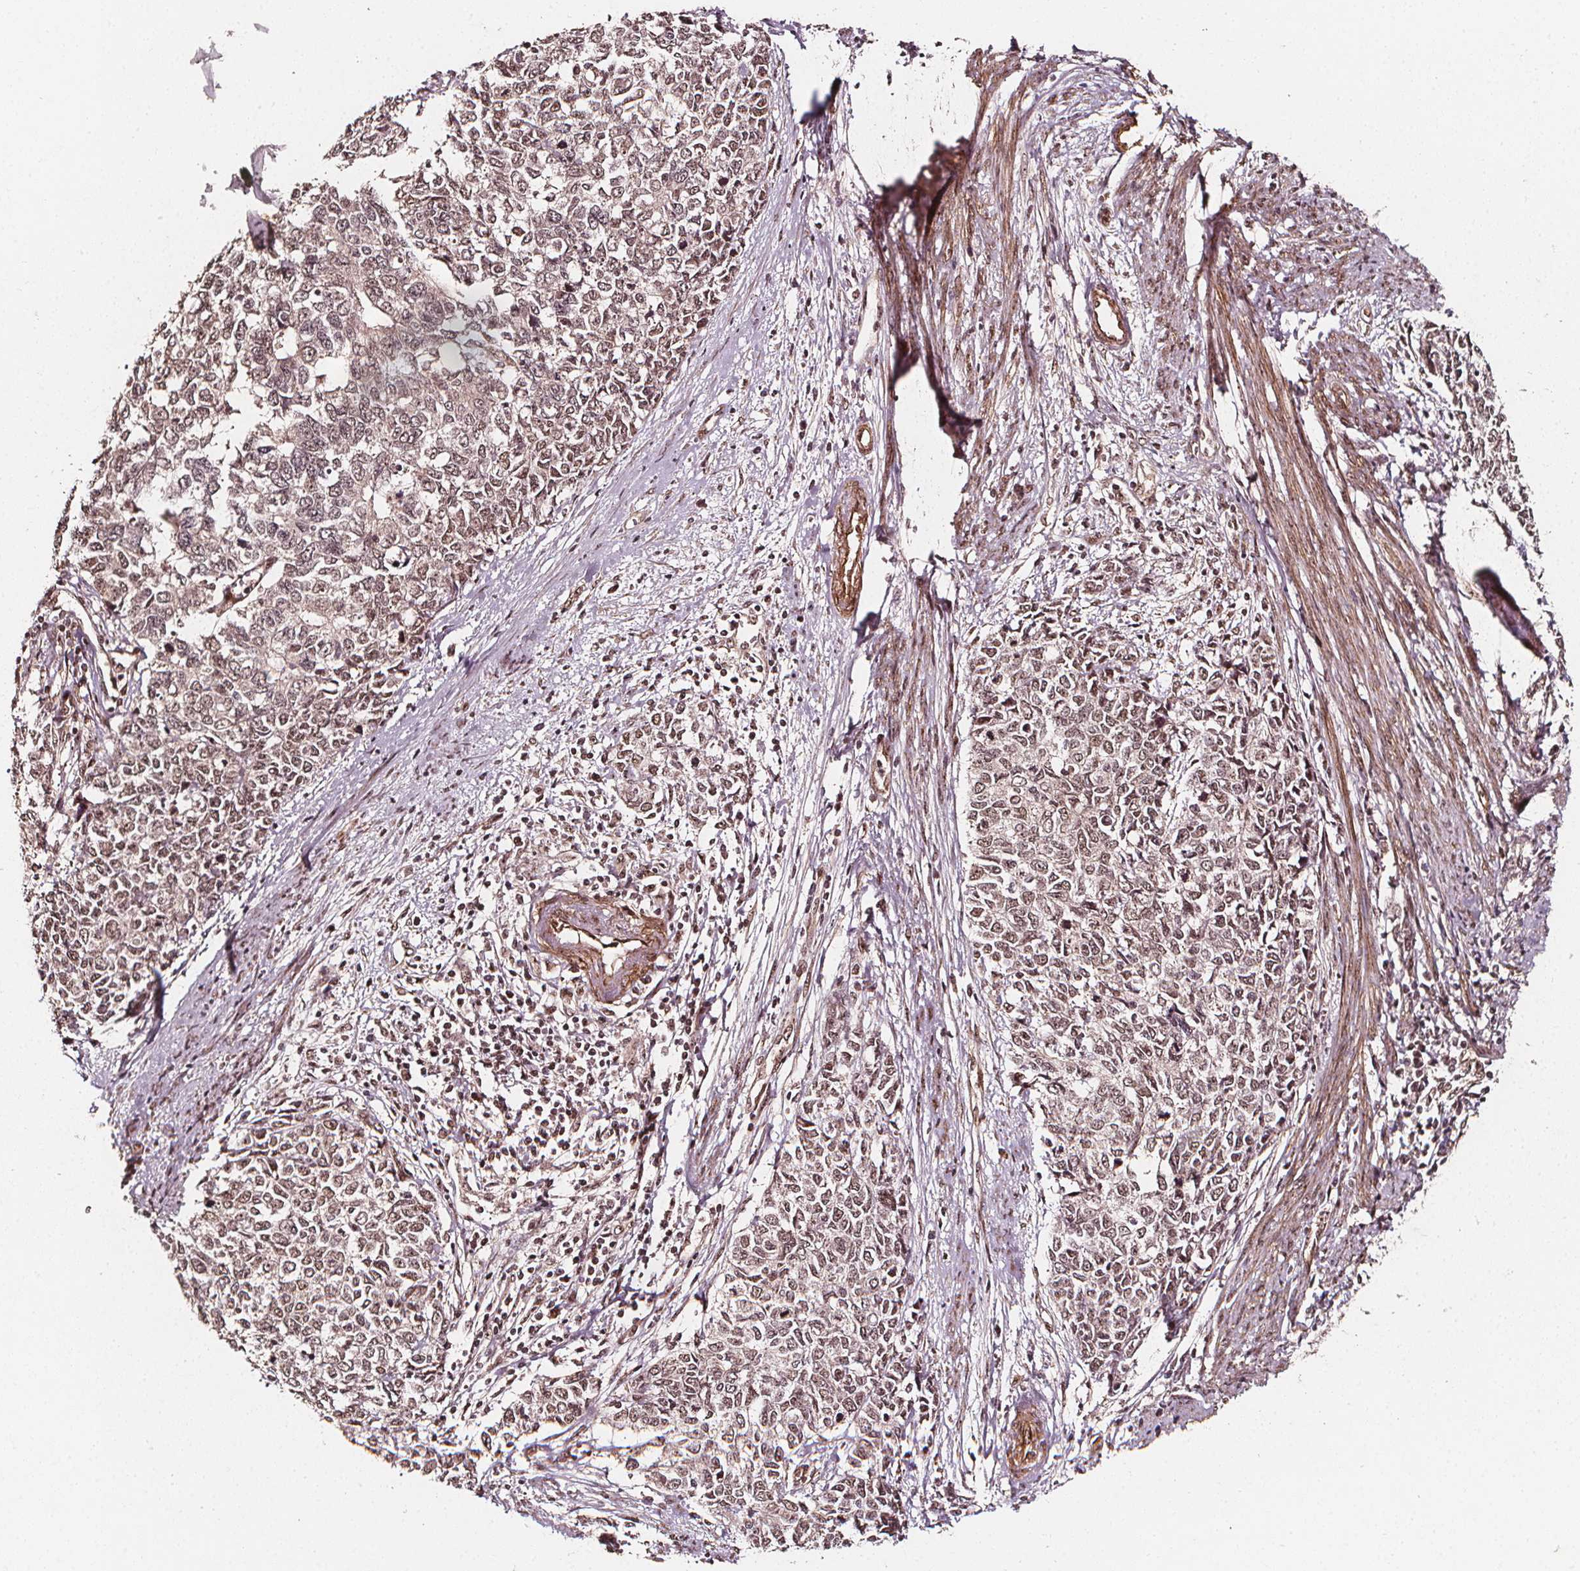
{"staining": {"intensity": "moderate", "quantity": ">75%", "location": "nuclear"}, "tissue": "cervical cancer", "cell_type": "Tumor cells", "image_type": "cancer", "snomed": [{"axis": "morphology", "description": "Adenocarcinoma, NOS"}, {"axis": "topography", "description": "Cervix"}], "caption": "Cervical adenocarcinoma was stained to show a protein in brown. There is medium levels of moderate nuclear expression in about >75% of tumor cells.", "gene": "EXOSC9", "patient": {"sex": "female", "age": 63}}